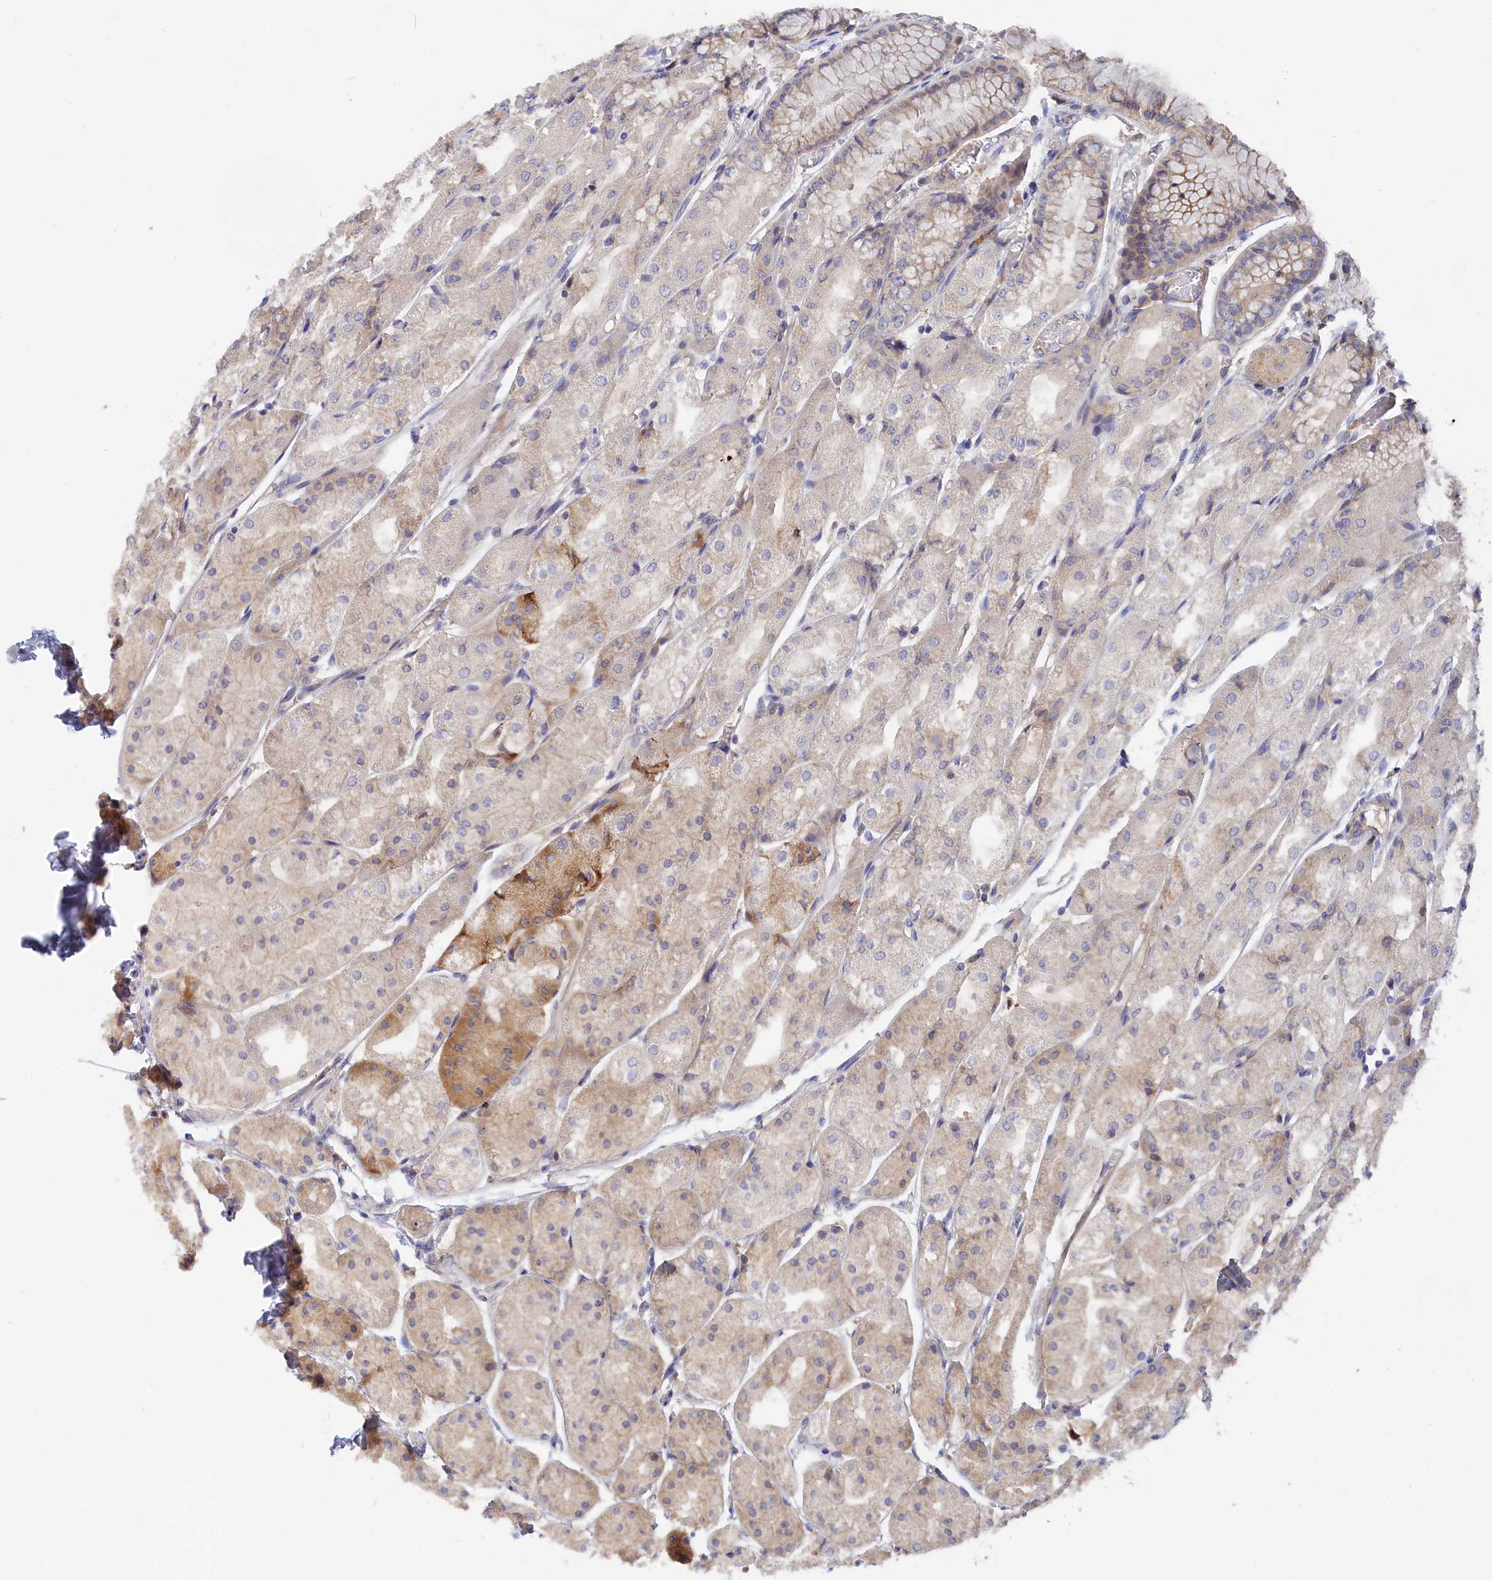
{"staining": {"intensity": "moderate", "quantity": "<25%", "location": "cytoplasmic/membranous"}, "tissue": "stomach", "cell_type": "Glandular cells", "image_type": "normal", "snomed": [{"axis": "morphology", "description": "Normal tissue, NOS"}, {"axis": "topography", "description": "Stomach, upper"}], "caption": "An immunohistochemistry micrograph of normal tissue is shown. Protein staining in brown shows moderate cytoplasmic/membranous positivity in stomach within glandular cells.", "gene": "SPATA5L1", "patient": {"sex": "male", "age": 72}}